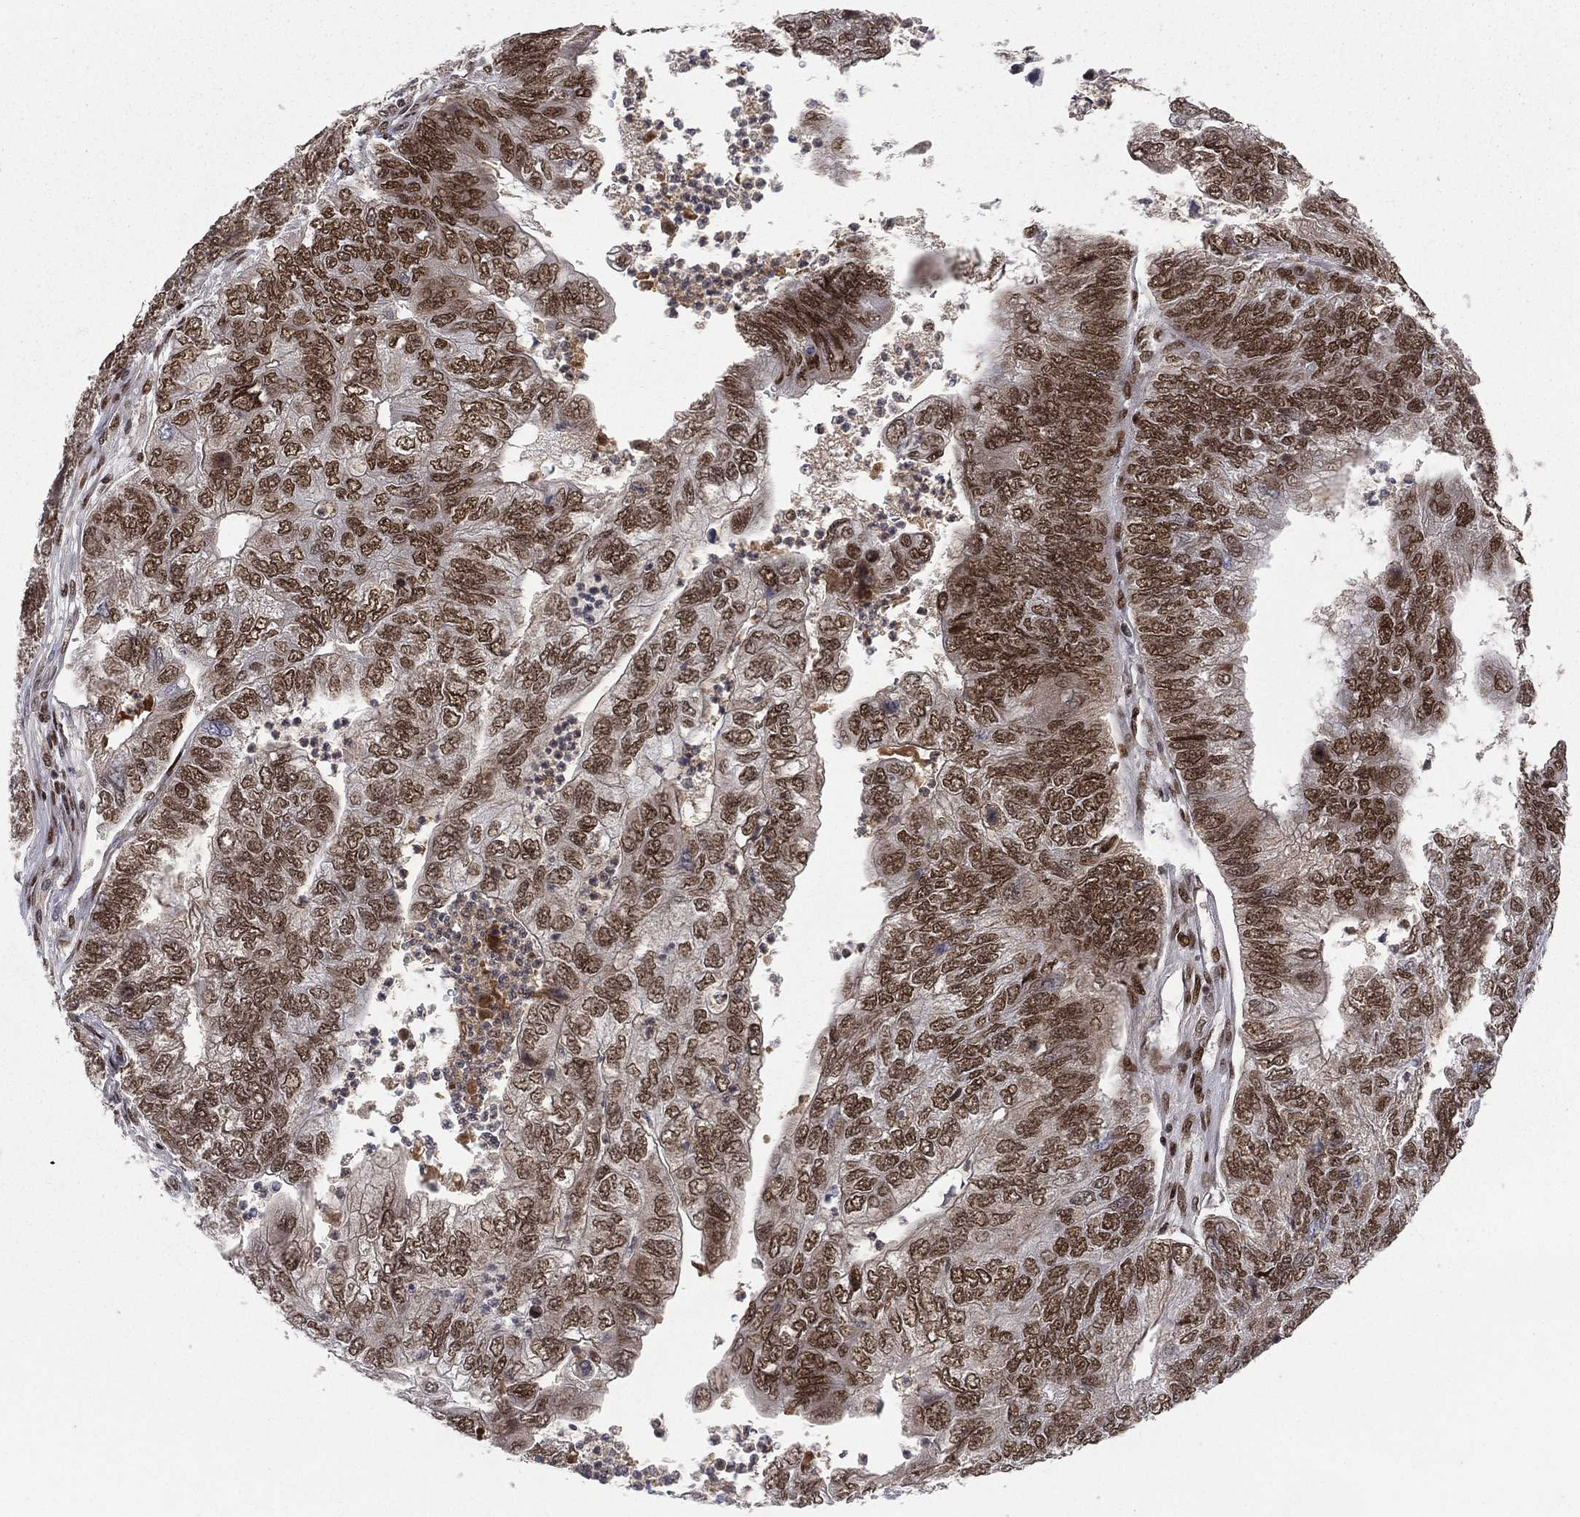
{"staining": {"intensity": "strong", "quantity": ">75%", "location": "nuclear"}, "tissue": "colorectal cancer", "cell_type": "Tumor cells", "image_type": "cancer", "snomed": [{"axis": "morphology", "description": "Adenocarcinoma, NOS"}, {"axis": "topography", "description": "Colon"}], "caption": "Immunohistochemical staining of human colorectal cancer shows high levels of strong nuclear staining in about >75% of tumor cells.", "gene": "RTF1", "patient": {"sex": "female", "age": 67}}